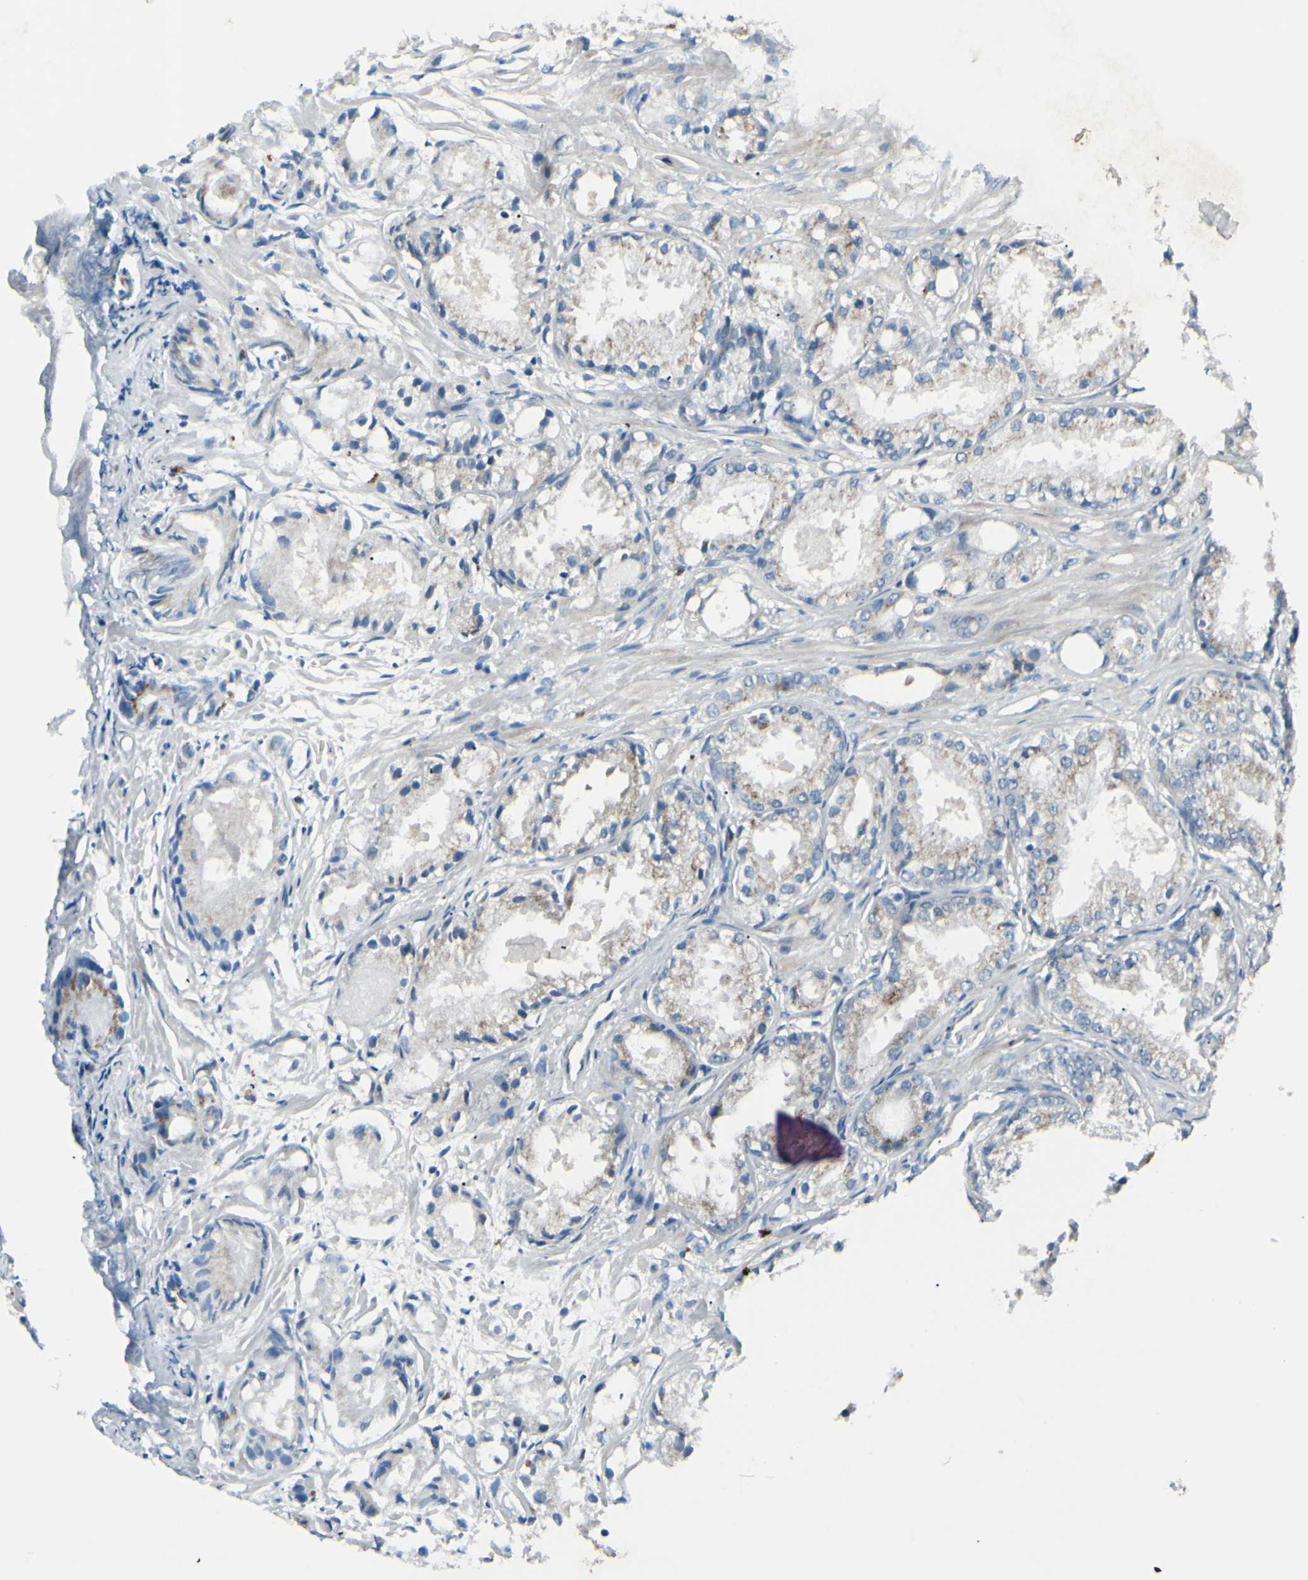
{"staining": {"intensity": "strong", "quantity": ">75%", "location": "cytoplasmic/membranous"}, "tissue": "prostate cancer", "cell_type": "Tumor cells", "image_type": "cancer", "snomed": [{"axis": "morphology", "description": "Adenocarcinoma, Low grade"}, {"axis": "topography", "description": "Prostate"}], "caption": "Strong cytoplasmic/membranous protein staining is present in about >75% of tumor cells in prostate cancer (low-grade adenocarcinoma). (brown staining indicates protein expression, while blue staining denotes nuclei).", "gene": "B4GALT1", "patient": {"sex": "male", "age": 72}}